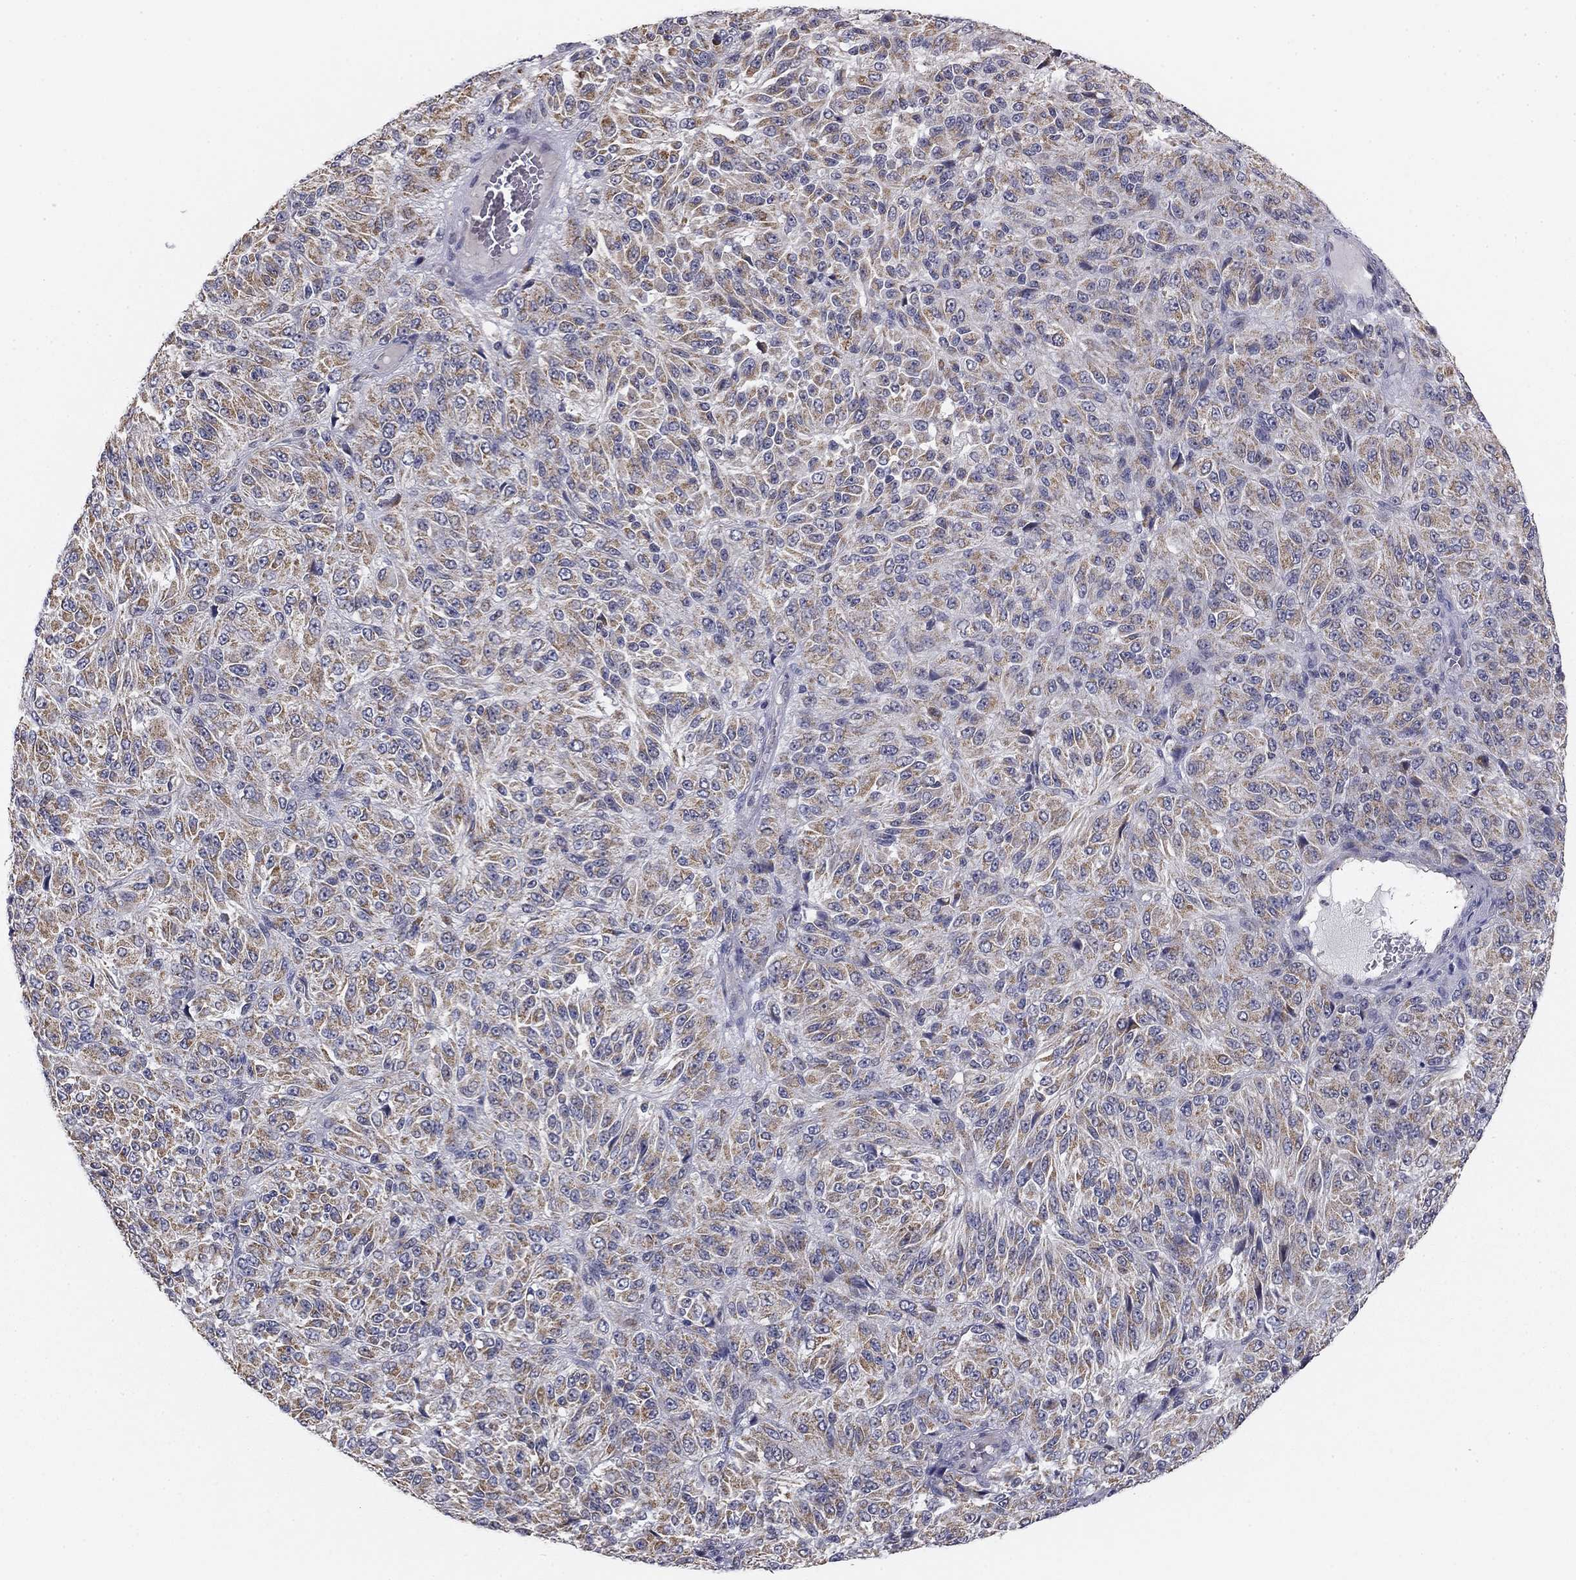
{"staining": {"intensity": "weak", "quantity": "25%-75%", "location": "cytoplasmic/membranous"}, "tissue": "melanoma", "cell_type": "Tumor cells", "image_type": "cancer", "snomed": [{"axis": "morphology", "description": "Malignant melanoma, Metastatic site"}, {"axis": "topography", "description": "Brain"}], "caption": "Melanoma stained for a protein demonstrates weak cytoplasmic/membranous positivity in tumor cells.", "gene": "SLC2A9", "patient": {"sex": "female", "age": 56}}